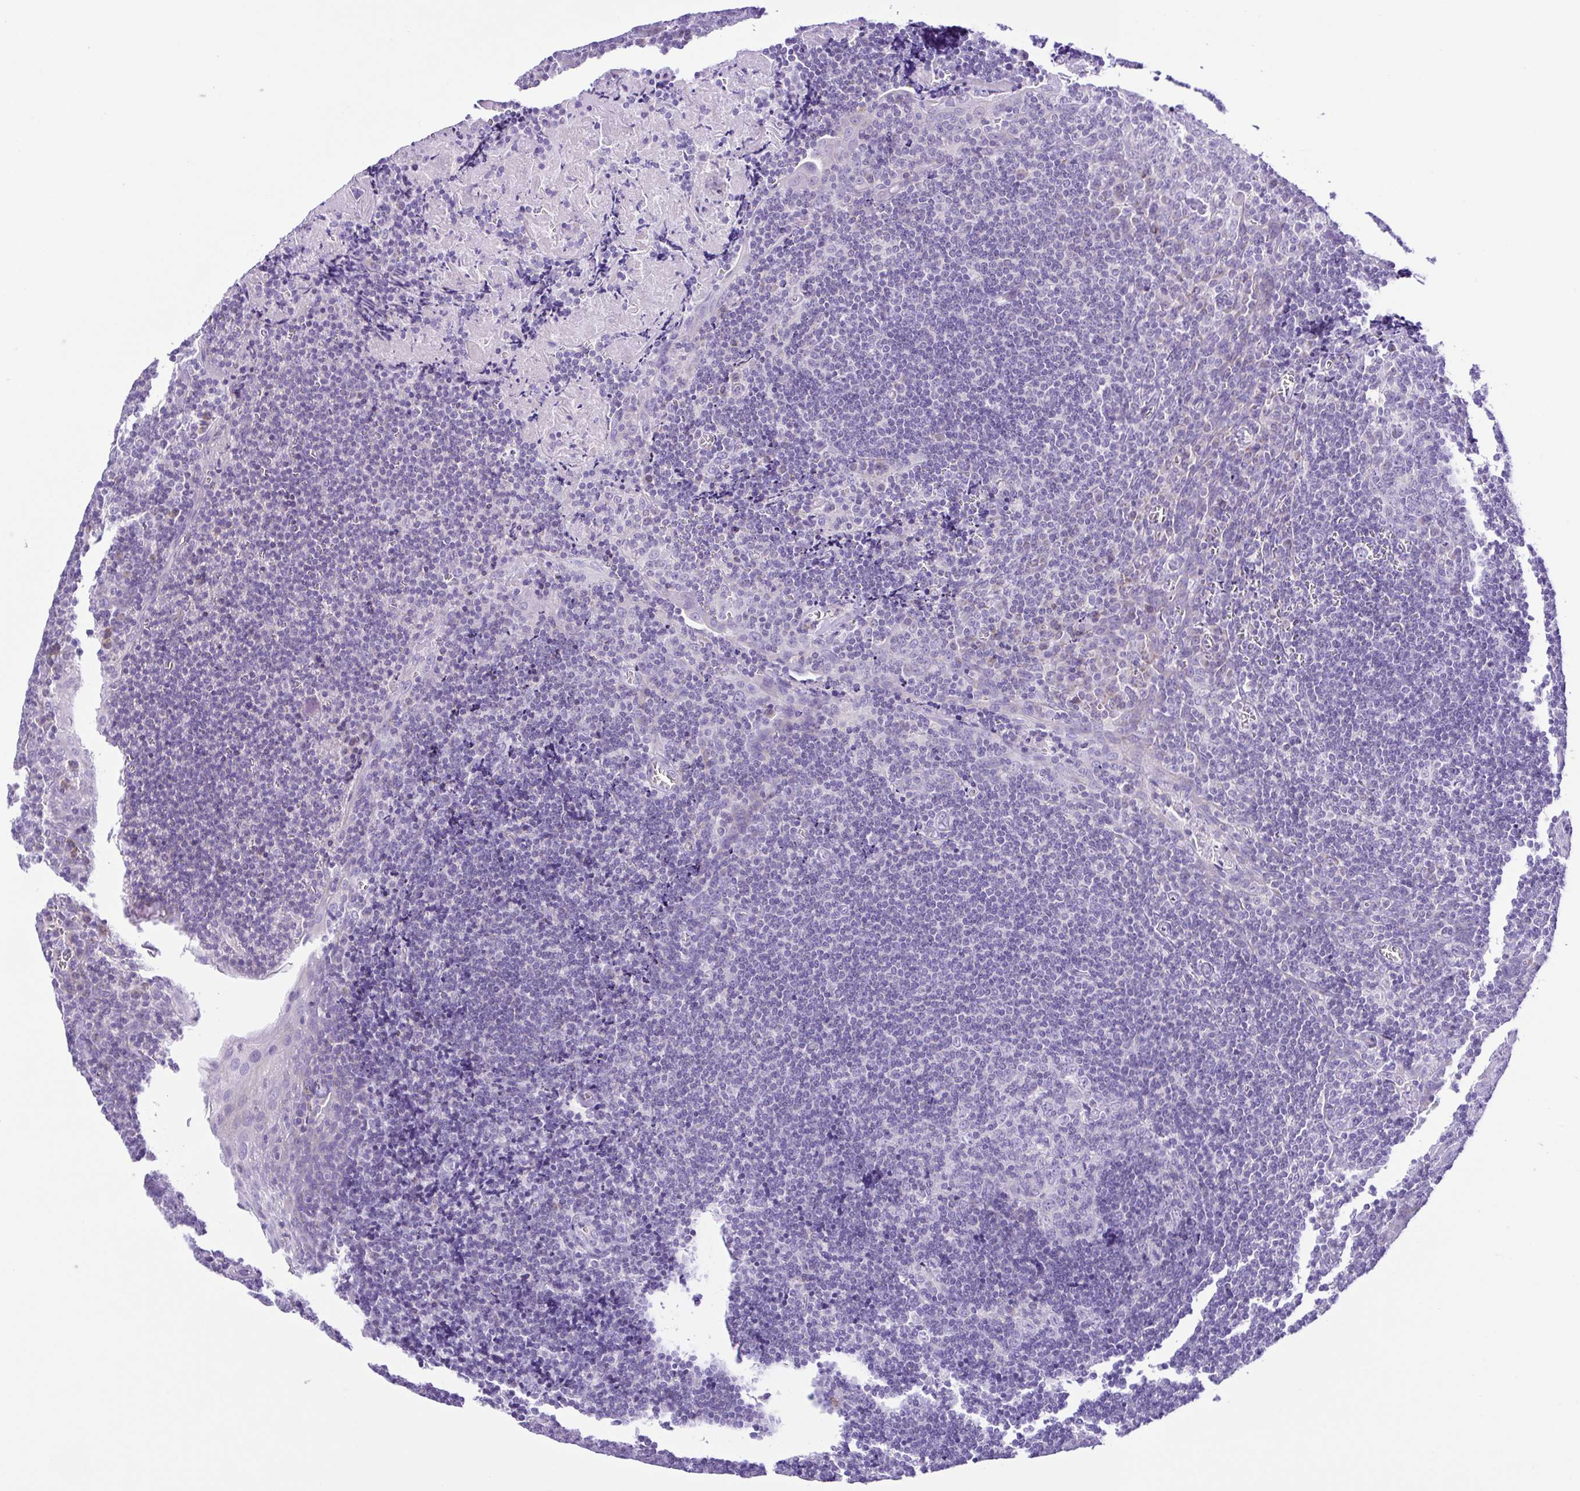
{"staining": {"intensity": "negative", "quantity": "none", "location": "none"}, "tissue": "tonsil", "cell_type": "Germinal center cells", "image_type": "normal", "snomed": [{"axis": "morphology", "description": "Normal tissue, NOS"}, {"axis": "morphology", "description": "Inflammation, NOS"}, {"axis": "topography", "description": "Tonsil"}], "caption": "High magnification brightfield microscopy of benign tonsil stained with DAB (brown) and counterstained with hematoxylin (blue): germinal center cells show no significant staining.", "gene": "SYT1", "patient": {"sex": "female", "age": 31}}